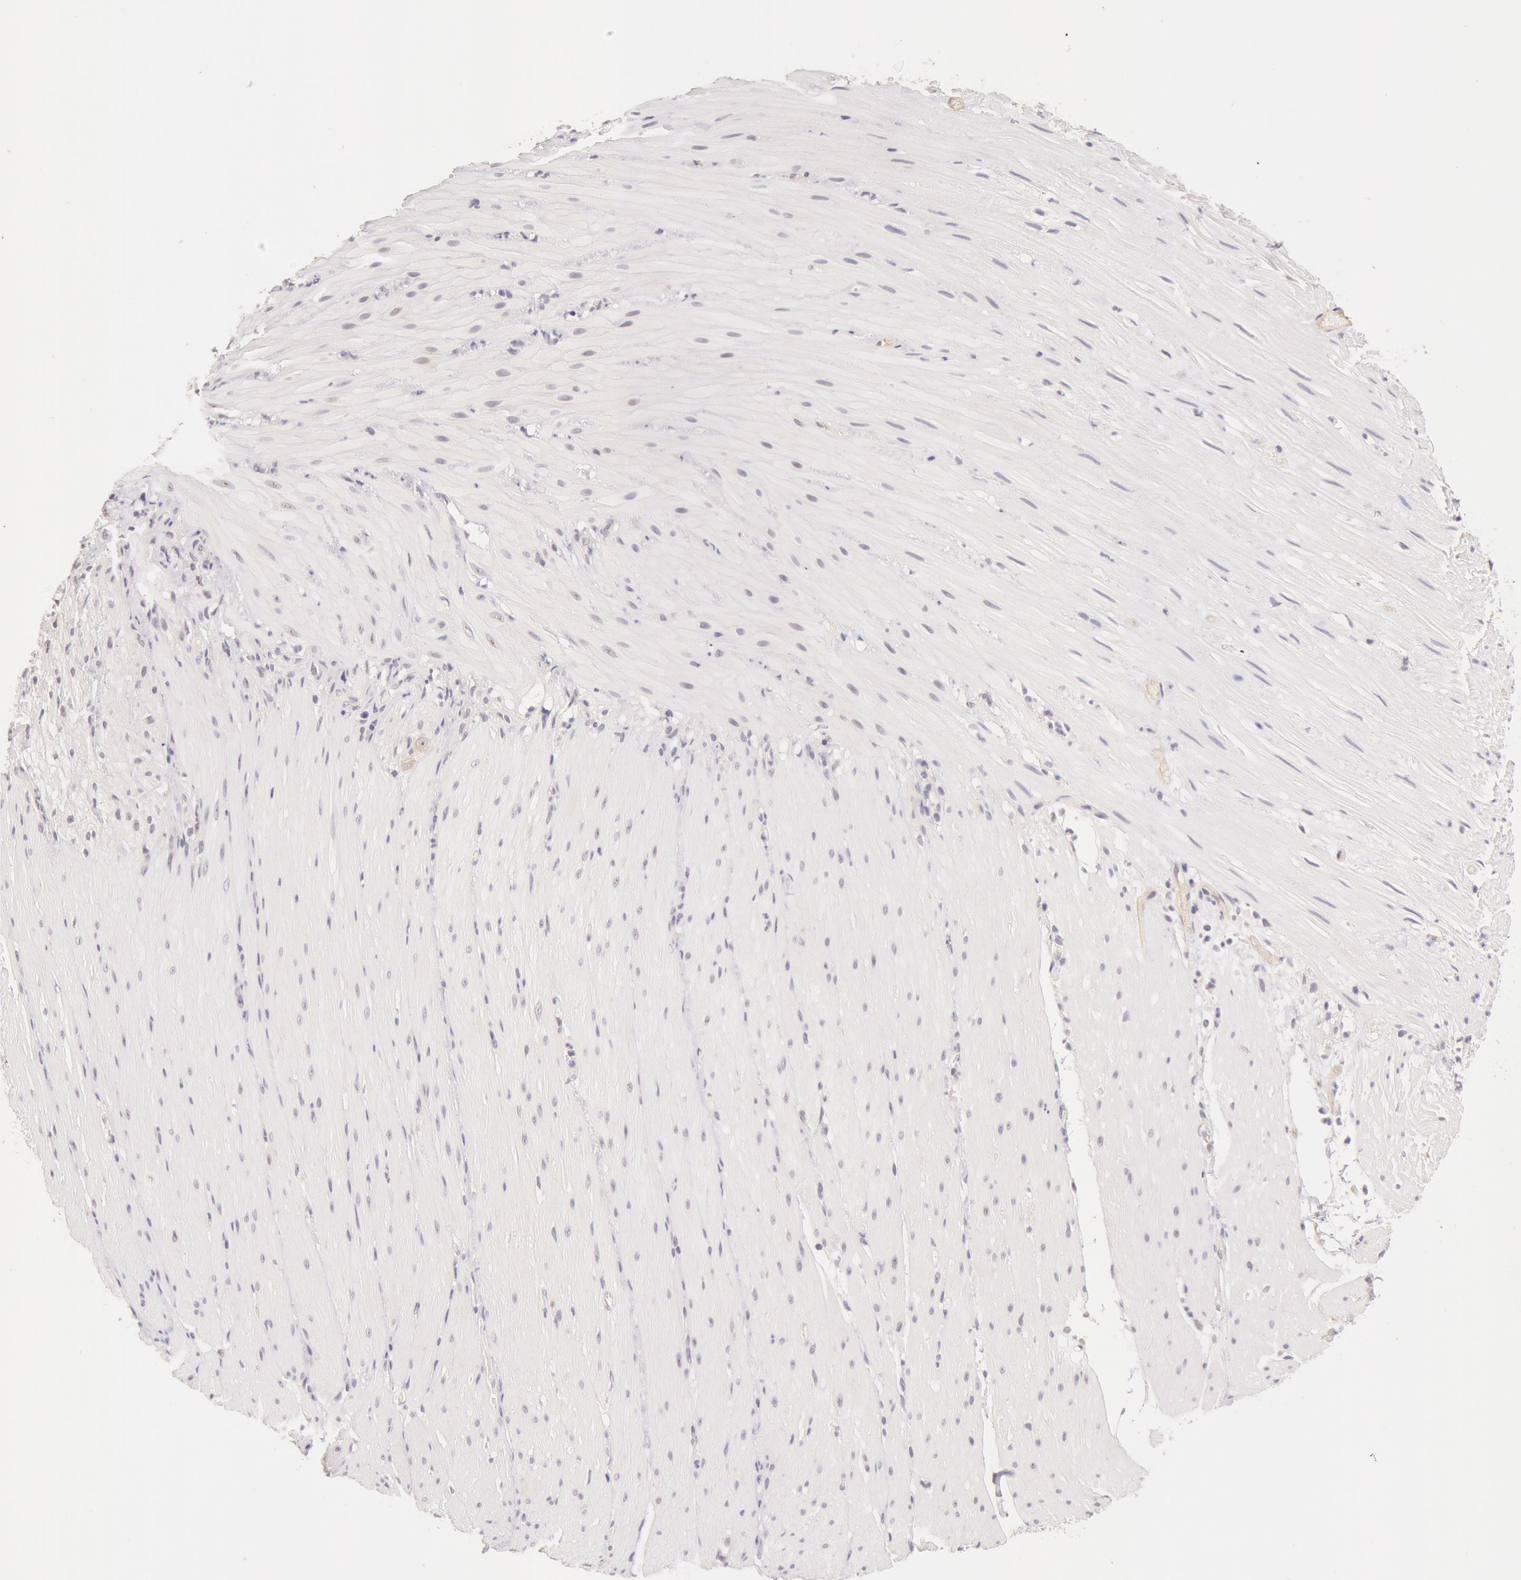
{"staining": {"intensity": "negative", "quantity": "none", "location": "none"}, "tissue": "smooth muscle", "cell_type": "Smooth muscle cells", "image_type": "normal", "snomed": [{"axis": "morphology", "description": "Normal tissue, NOS"}, {"axis": "topography", "description": "Duodenum"}], "caption": "Immunohistochemistry (IHC) of benign smooth muscle displays no expression in smooth muscle cells. The staining was performed using DAB (3,3'-diaminobenzidine) to visualize the protein expression in brown, while the nuclei were stained in blue with hematoxylin (Magnification: 20x).", "gene": "ZNF597", "patient": {"sex": "male", "age": 63}}